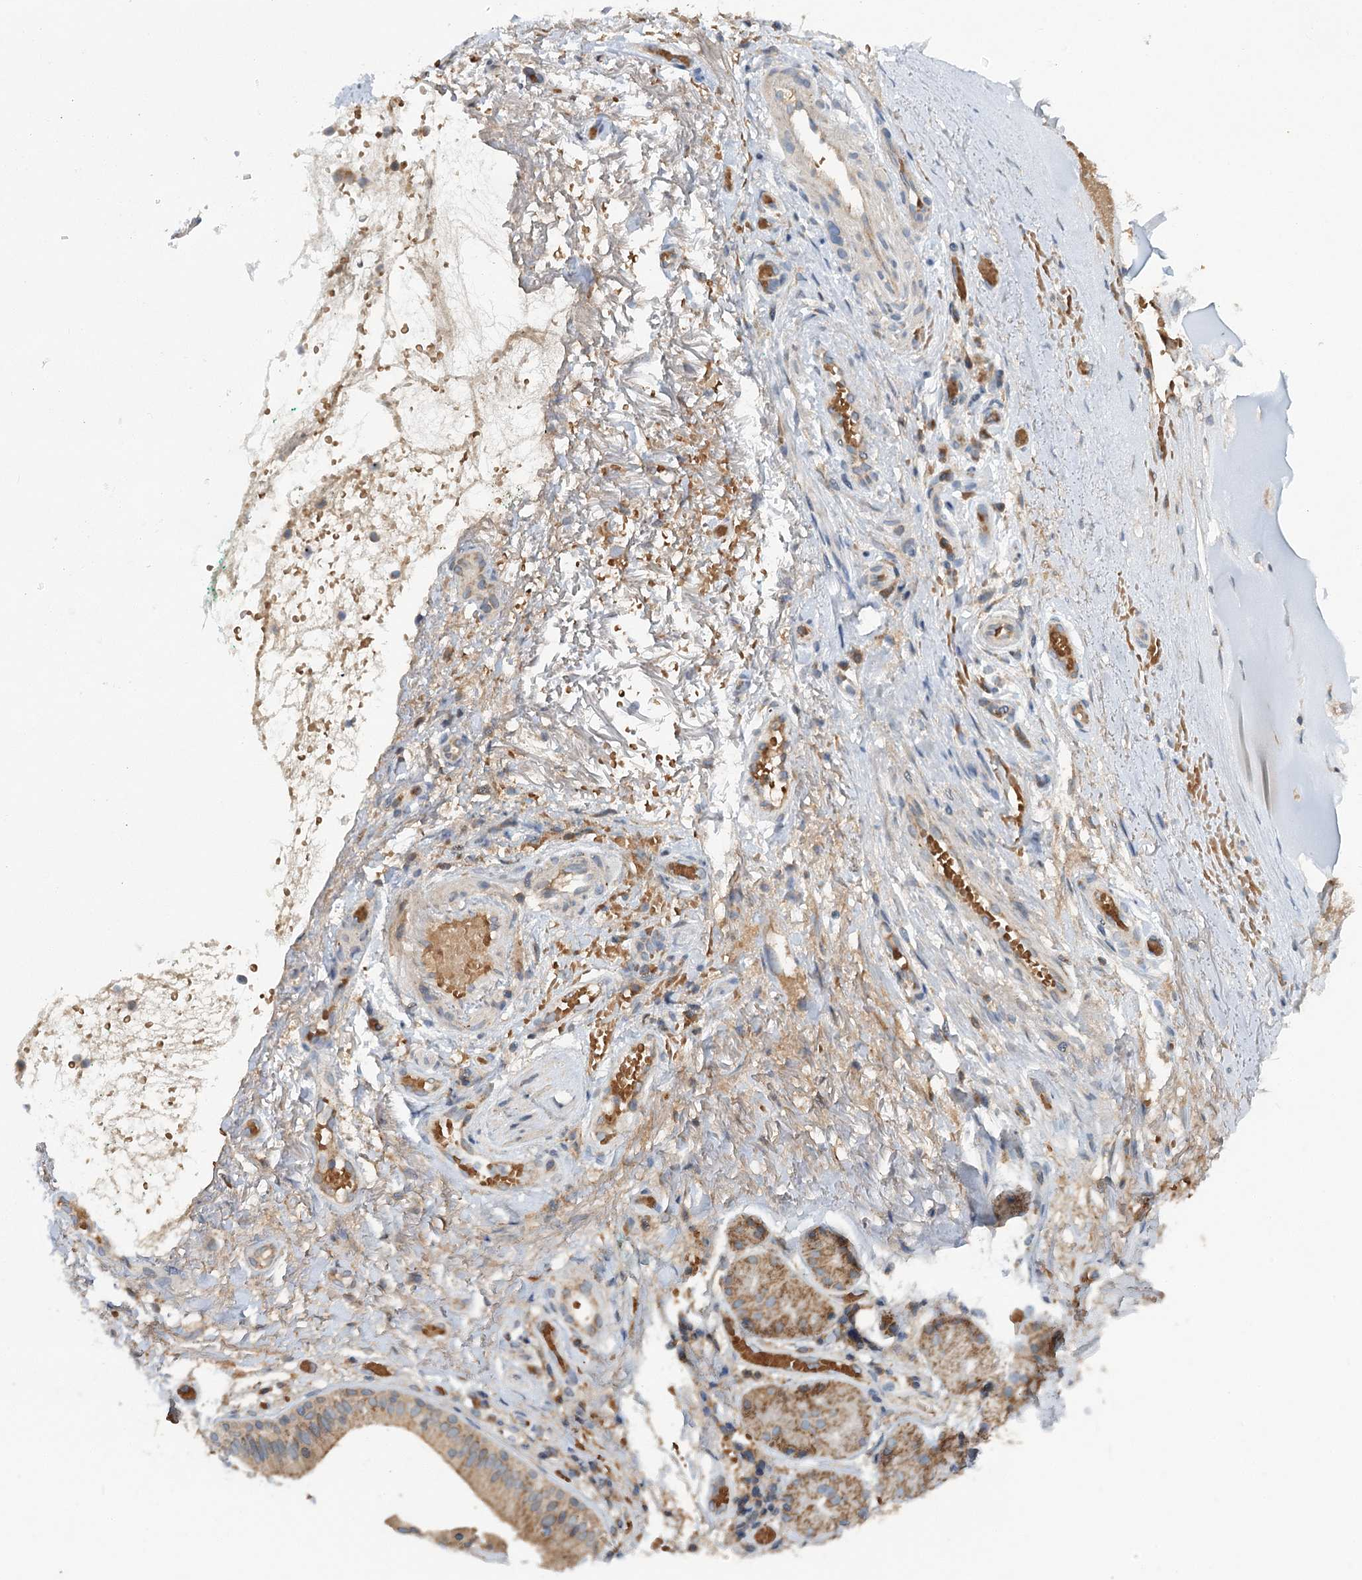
{"staining": {"intensity": "negative", "quantity": "none", "location": "none"}, "tissue": "adipose tissue", "cell_type": "Adipocytes", "image_type": "normal", "snomed": [{"axis": "morphology", "description": "Normal tissue, NOS"}, {"axis": "morphology", "description": "Basal cell carcinoma"}, {"axis": "topography", "description": "Cartilage tissue"}, {"axis": "topography", "description": "Nasopharynx"}, {"axis": "topography", "description": "Oral tissue"}], "caption": "Immunohistochemistry histopathology image of unremarkable adipose tissue stained for a protein (brown), which displays no expression in adipocytes.", "gene": "PYROXD2", "patient": {"sex": "female", "age": 77}}